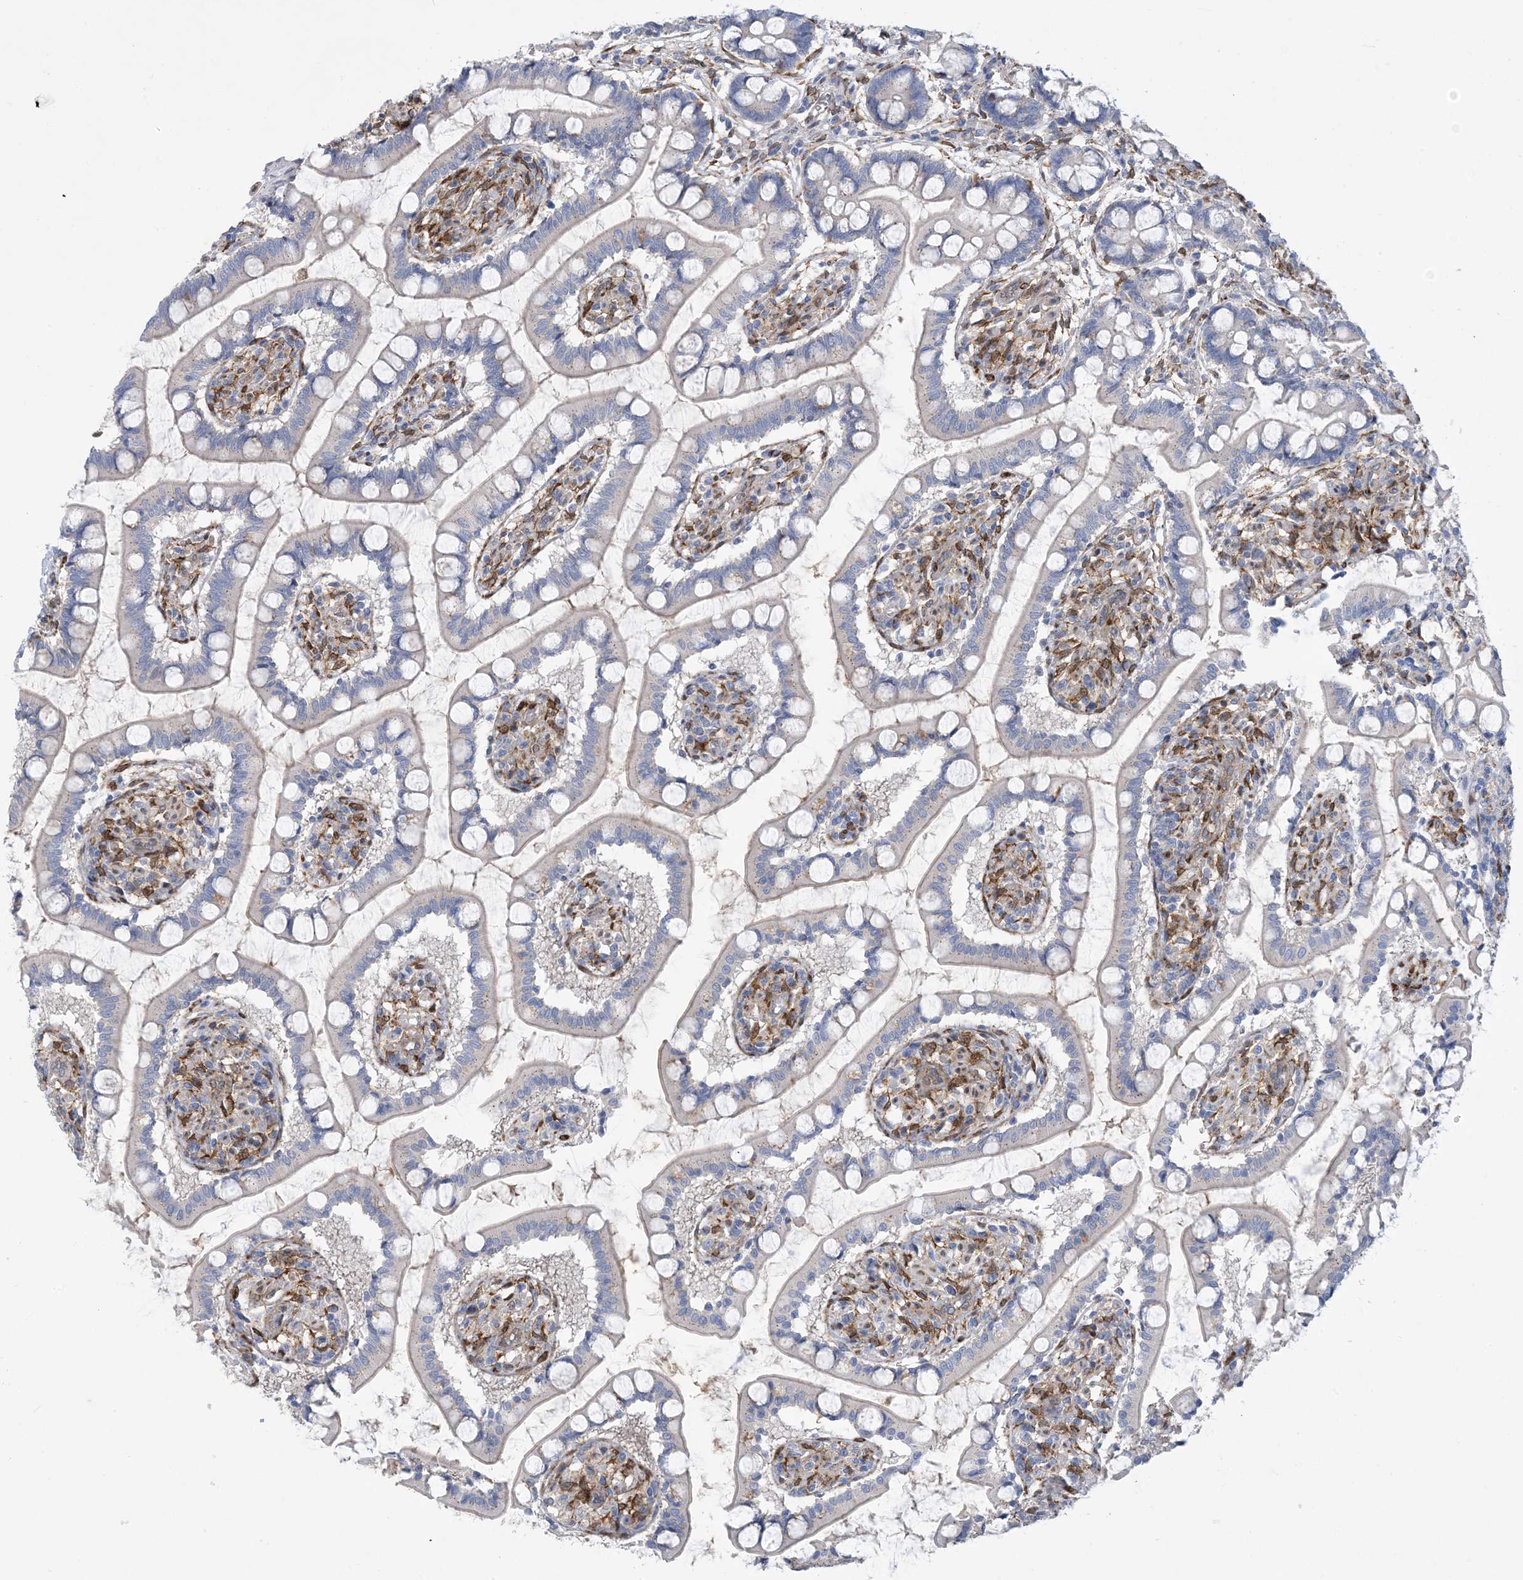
{"staining": {"intensity": "weak", "quantity": "<25%", "location": "cytoplasmic/membranous"}, "tissue": "small intestine", "cell_type": "Glandular cells", "image_type": "normal", "snomed": [{"axis": "morphology", "description": "Normal tissue, NOS"}, {"axis": "topography", "description": "Small intestine"}], "caption": "IHC of normal human small intestine exhibits no positivity in glandular cells.", "gene": "RBMS3", "patient": {"sex": "male", "age": 52}}